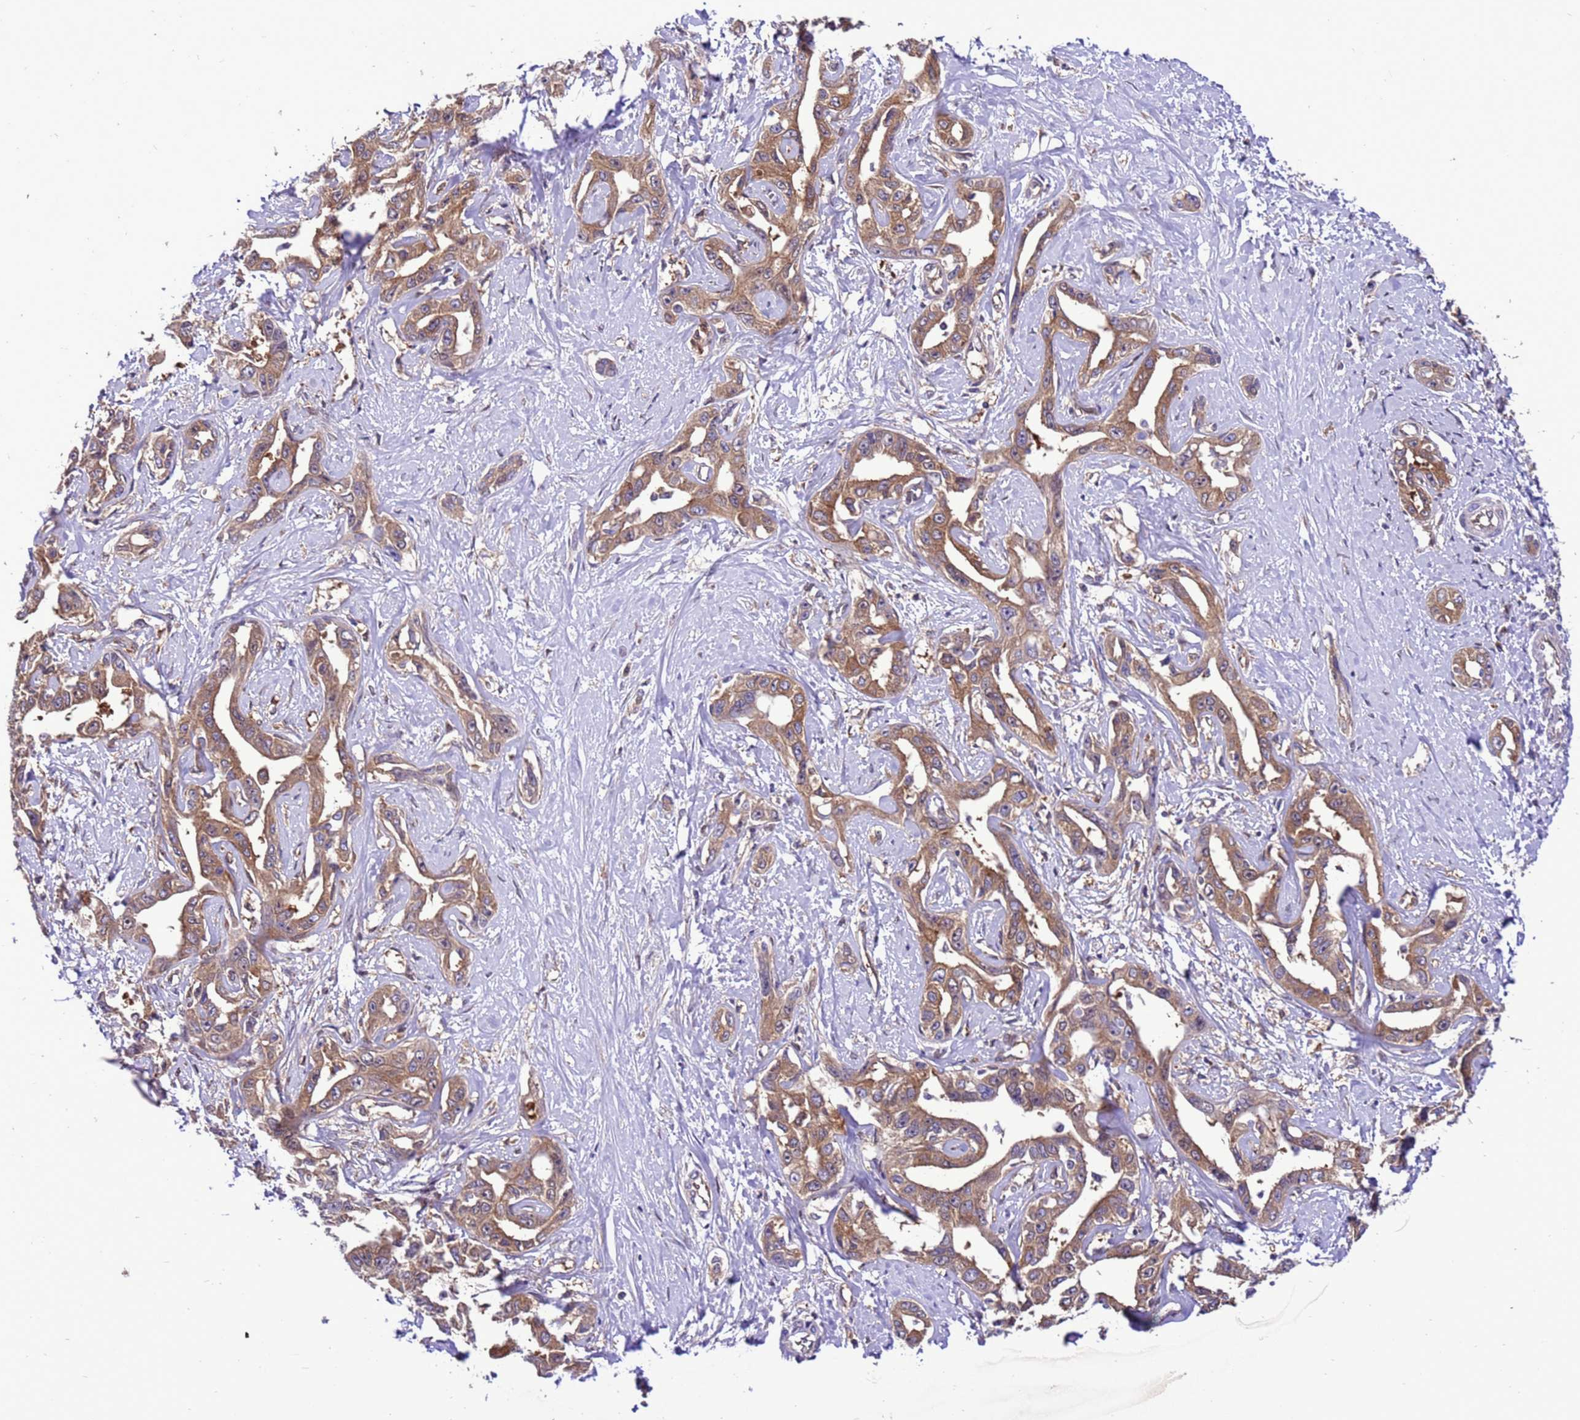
{"staining": {"intensity": "moderate", "quantity": ">75%", "location": "cytoplasmic/membranous"}, "tissue": "liver cancer", "cell_type": "Tumor cells", "image_type": "cancer", "snomed": [{"axis": "morphology", "description": "Cholangiocarcinoma"}, {"axis": "topography", "description": "Liver"}], "caption": "Brown immunohistochemical staining in liver cholangiocarcinoma displays moderate cytoplasmic/membranous expression in approximately >75% of tumor cells.", "gene": "RABEP2", "patient": {"sex": "male", "age": 59}}